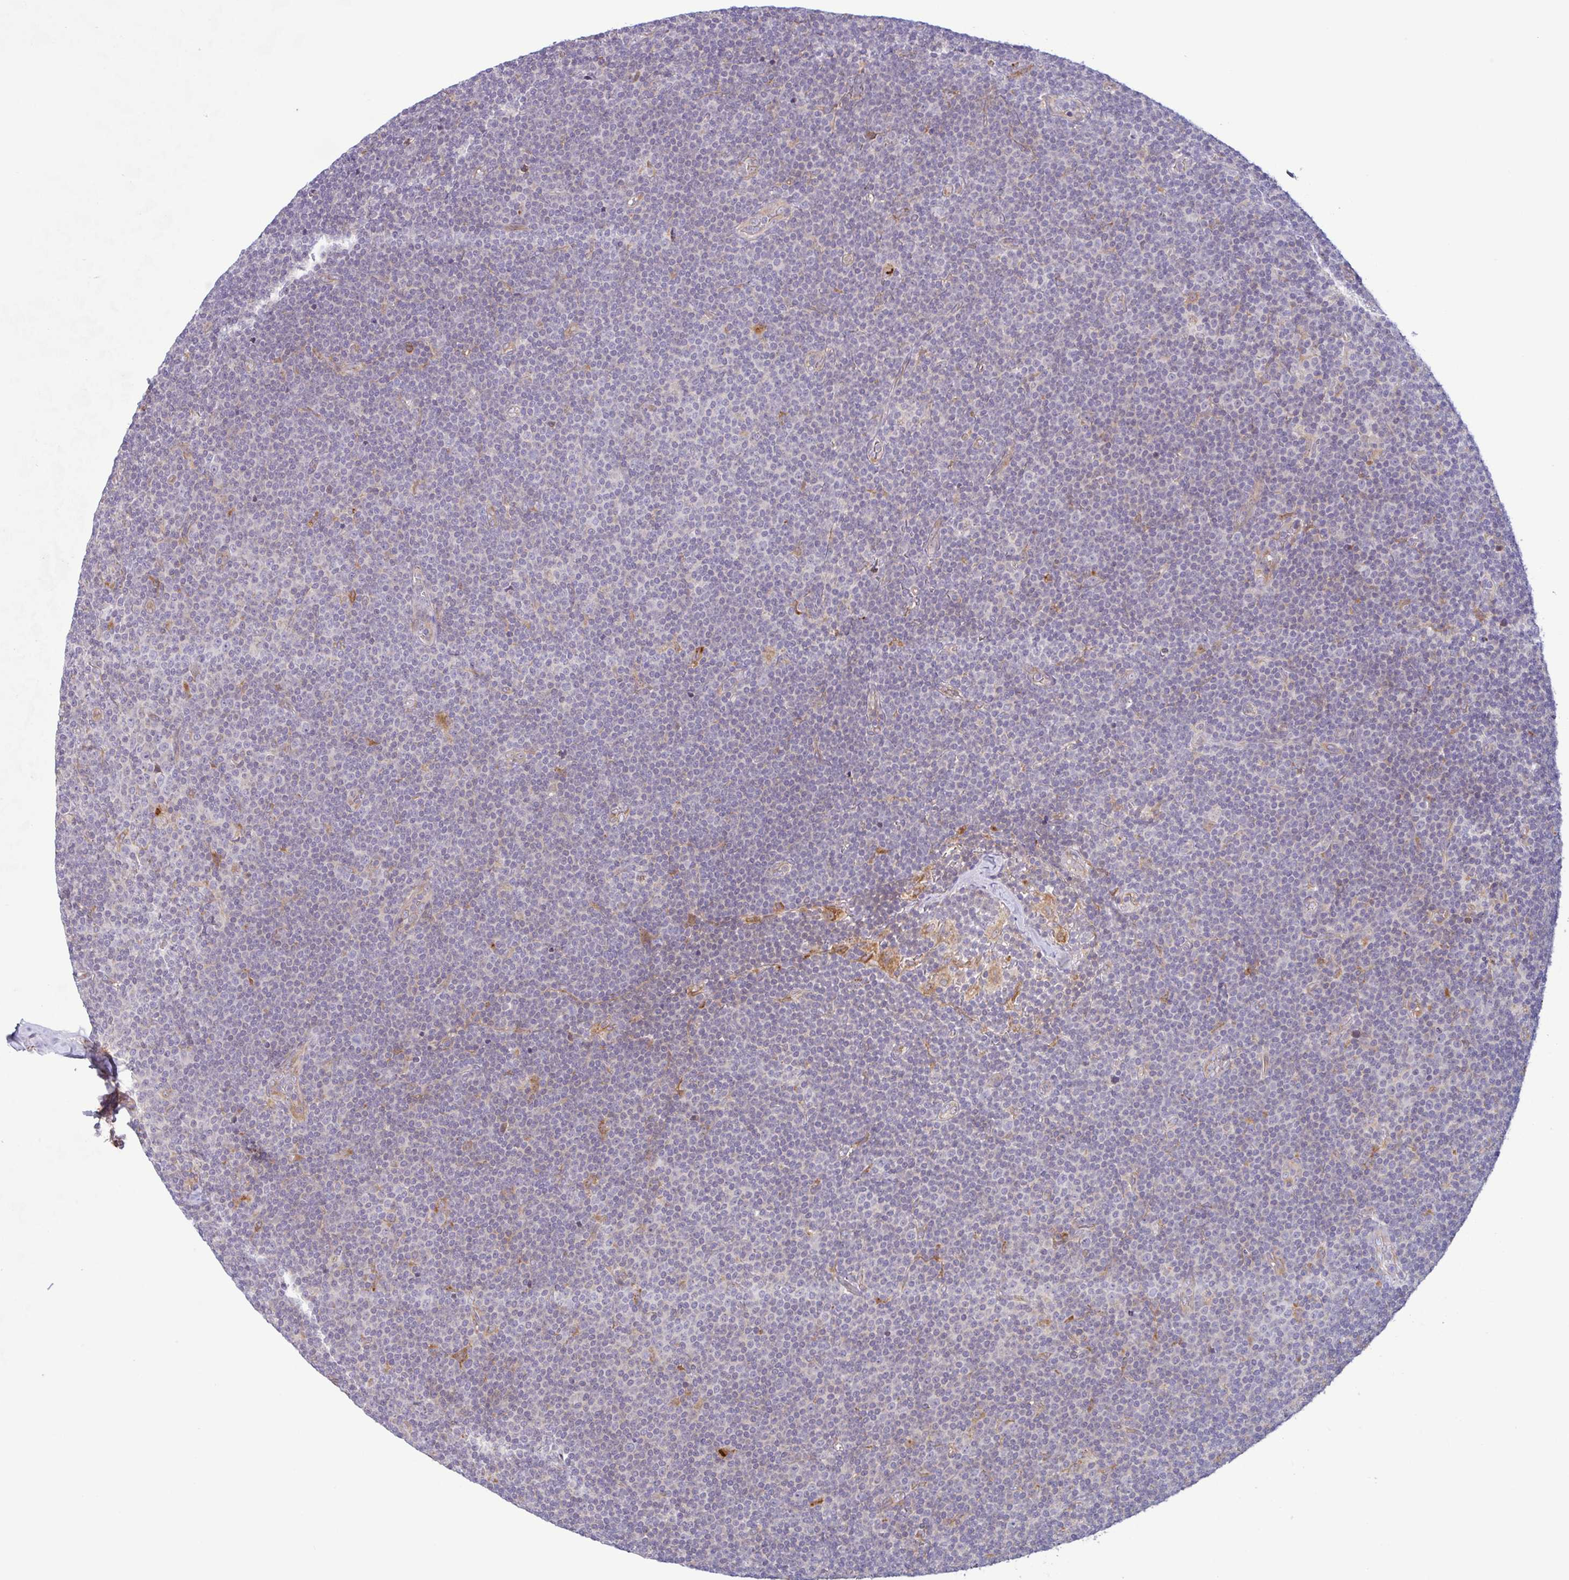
{"staining": {"intensity": "negative", "quantity": "none", "location": "none"}, "tissue": "lymphoma", "cell_type": "Tumor cells", "image_type": "cancer", "snomed": [{"axis": "morphology", "description": "Malignant lymphoma, non-Hodgkin's type, Low grade"}, {"axis": "topography", "description": "Lymph node"}], "caption": "An immunohistochemistry (IHC) histopathology image of low-grade malignant lymphoma, non-Hodgkin's type is shown. There is no staining in tumor cells of low-grade malignant lymphoma, non-Hodgkin's type.", "gene": "RIT1", "patient": {"sex": "male", "age": 48}}